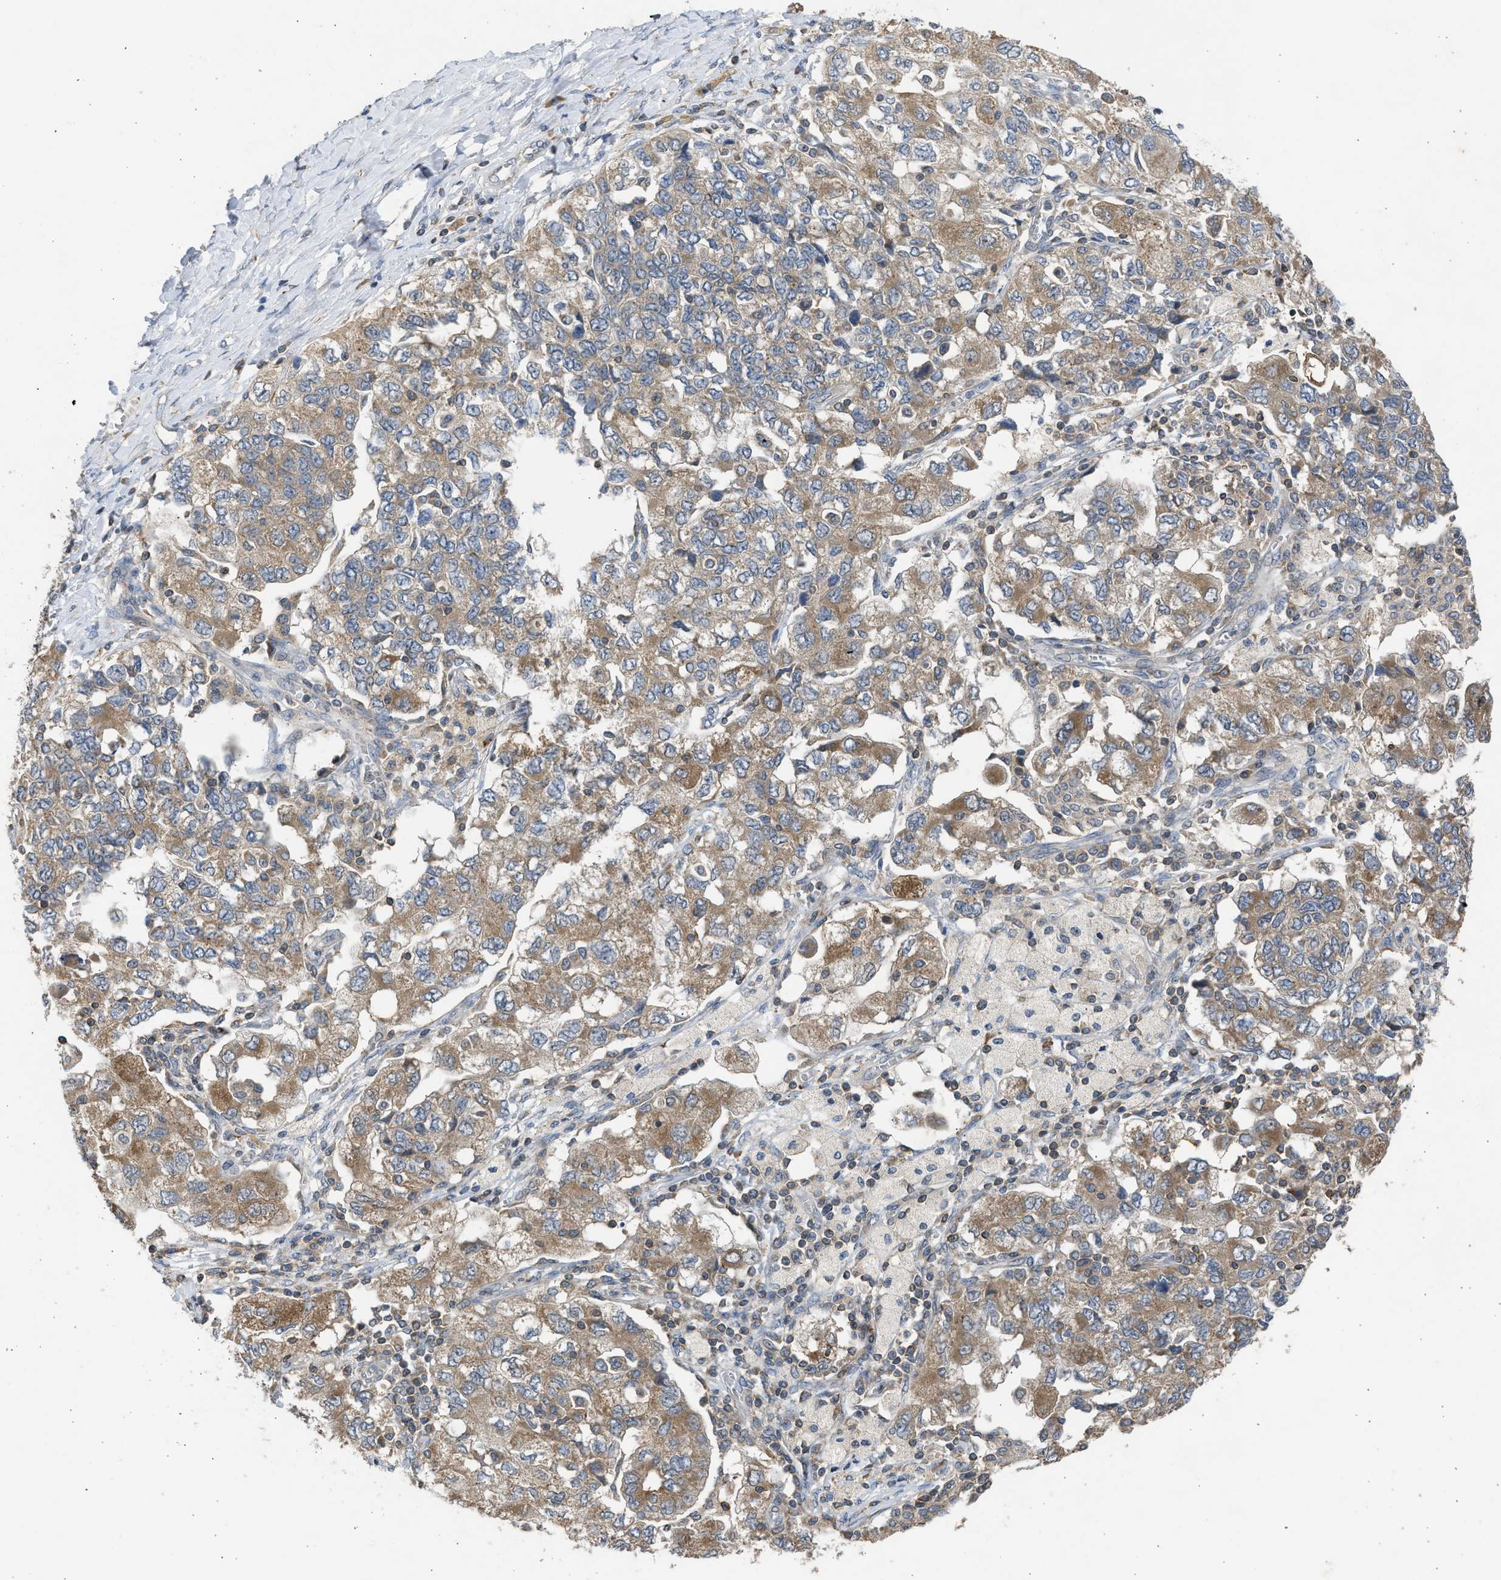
{"staining": {"intensity": "moderate", "quantity": ">75%", "location": "cytoplasmic/membranous"}, "tissue": "ovarian cancer", "cell_type": "Tumor cells", "image_type": "cancer", "snomed": [{"axis": "morphology", "description": "Carcinoma, NOS"}, {"axis": "morphology", "description": "Cystadenocarcinoma, serous, NOS"}, {"axis": "topography", "description": "Ovary"}], "caption": "Brown immunohistochemical staining in ovarian cancer (carcinoma) demonstrates moderate cytoplasmic/membranous positivity in about >75% of tumor cells.", "gene": "CYP1A1", "patient": {"sex": "female", "age": 69}}